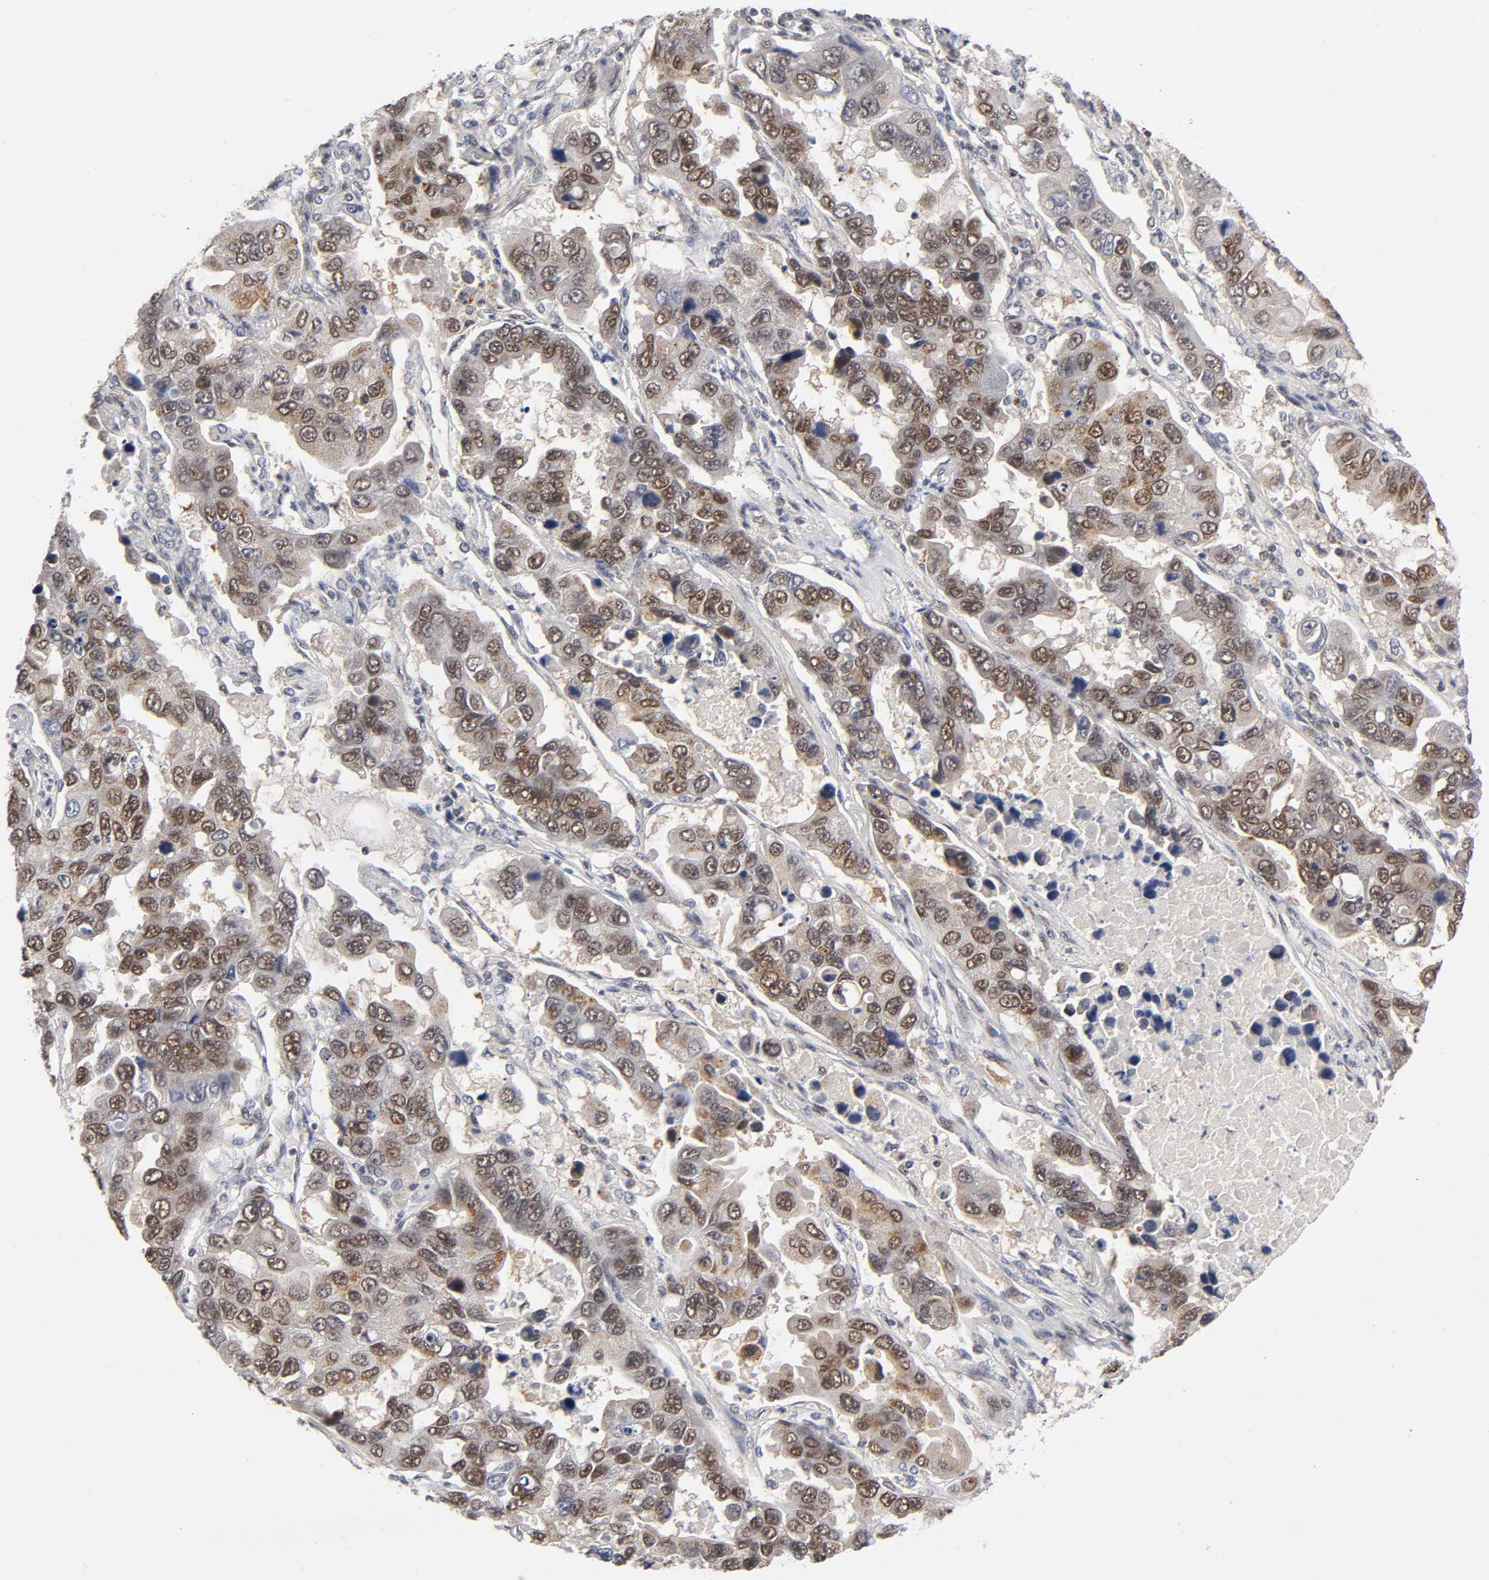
{"staining": {"intensity": "strong", "quantity": ">75%", "location": "cytoplasmic/membranous,nuclear"}, "tissue": "lung cancer", "cell_type": "Tumor cells", "image_type": "cancer", "snomed": [{"axis": "morphology", "description": "Adenocarcinoma, NOS"}, {"axis": "topography", "description": "Lung"}], "caption": "This is a histology image of immunohistochemistry (IHC) staining of lung adenocarcinoma, which shows strong expression in the cytoplasmic/membranous and nuclear of tumor cells.", "gene": "EP300", "patient": {"sex": "male", "age": 64}}